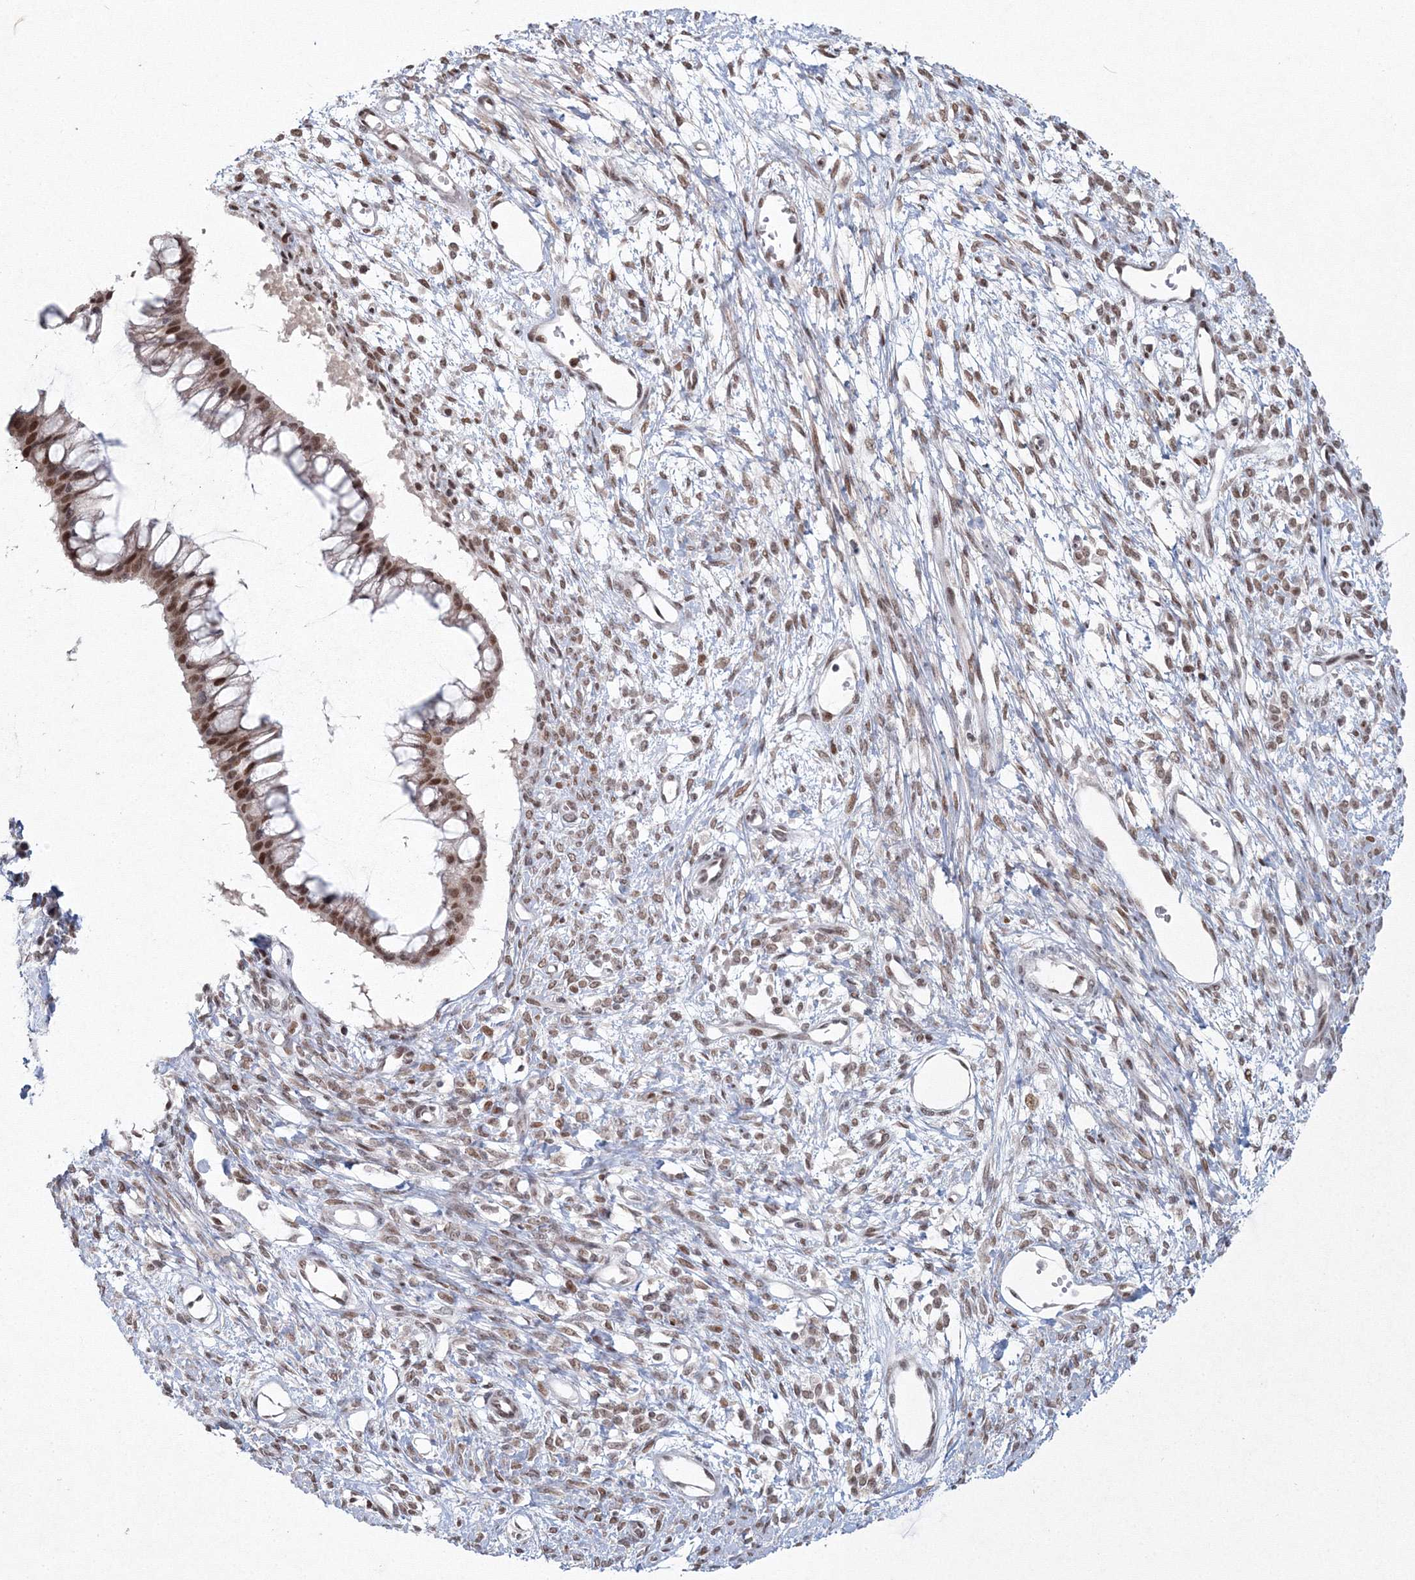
{"staining": {"intensity": "moderate", "quantity": ">75%", "location": "nuclear"}, "tissue": "ovarian cancer", "cell_type": "Tumor cells", "image_type": "cancer", "snomed": [{"axis": "morphology", "description": "Cystadenocarcinoma, mucinous, NOS"}, {"axis": "topography", "description": "Ovary"}], "caption": "Protein analysis of mucinous cystadenocarcinoma (ovarian) tissue displays moderate nuclear staining in about >75% of tumor cells.", "gene": "C3orf33", "patient": {"sex": "female", "age": 73}}